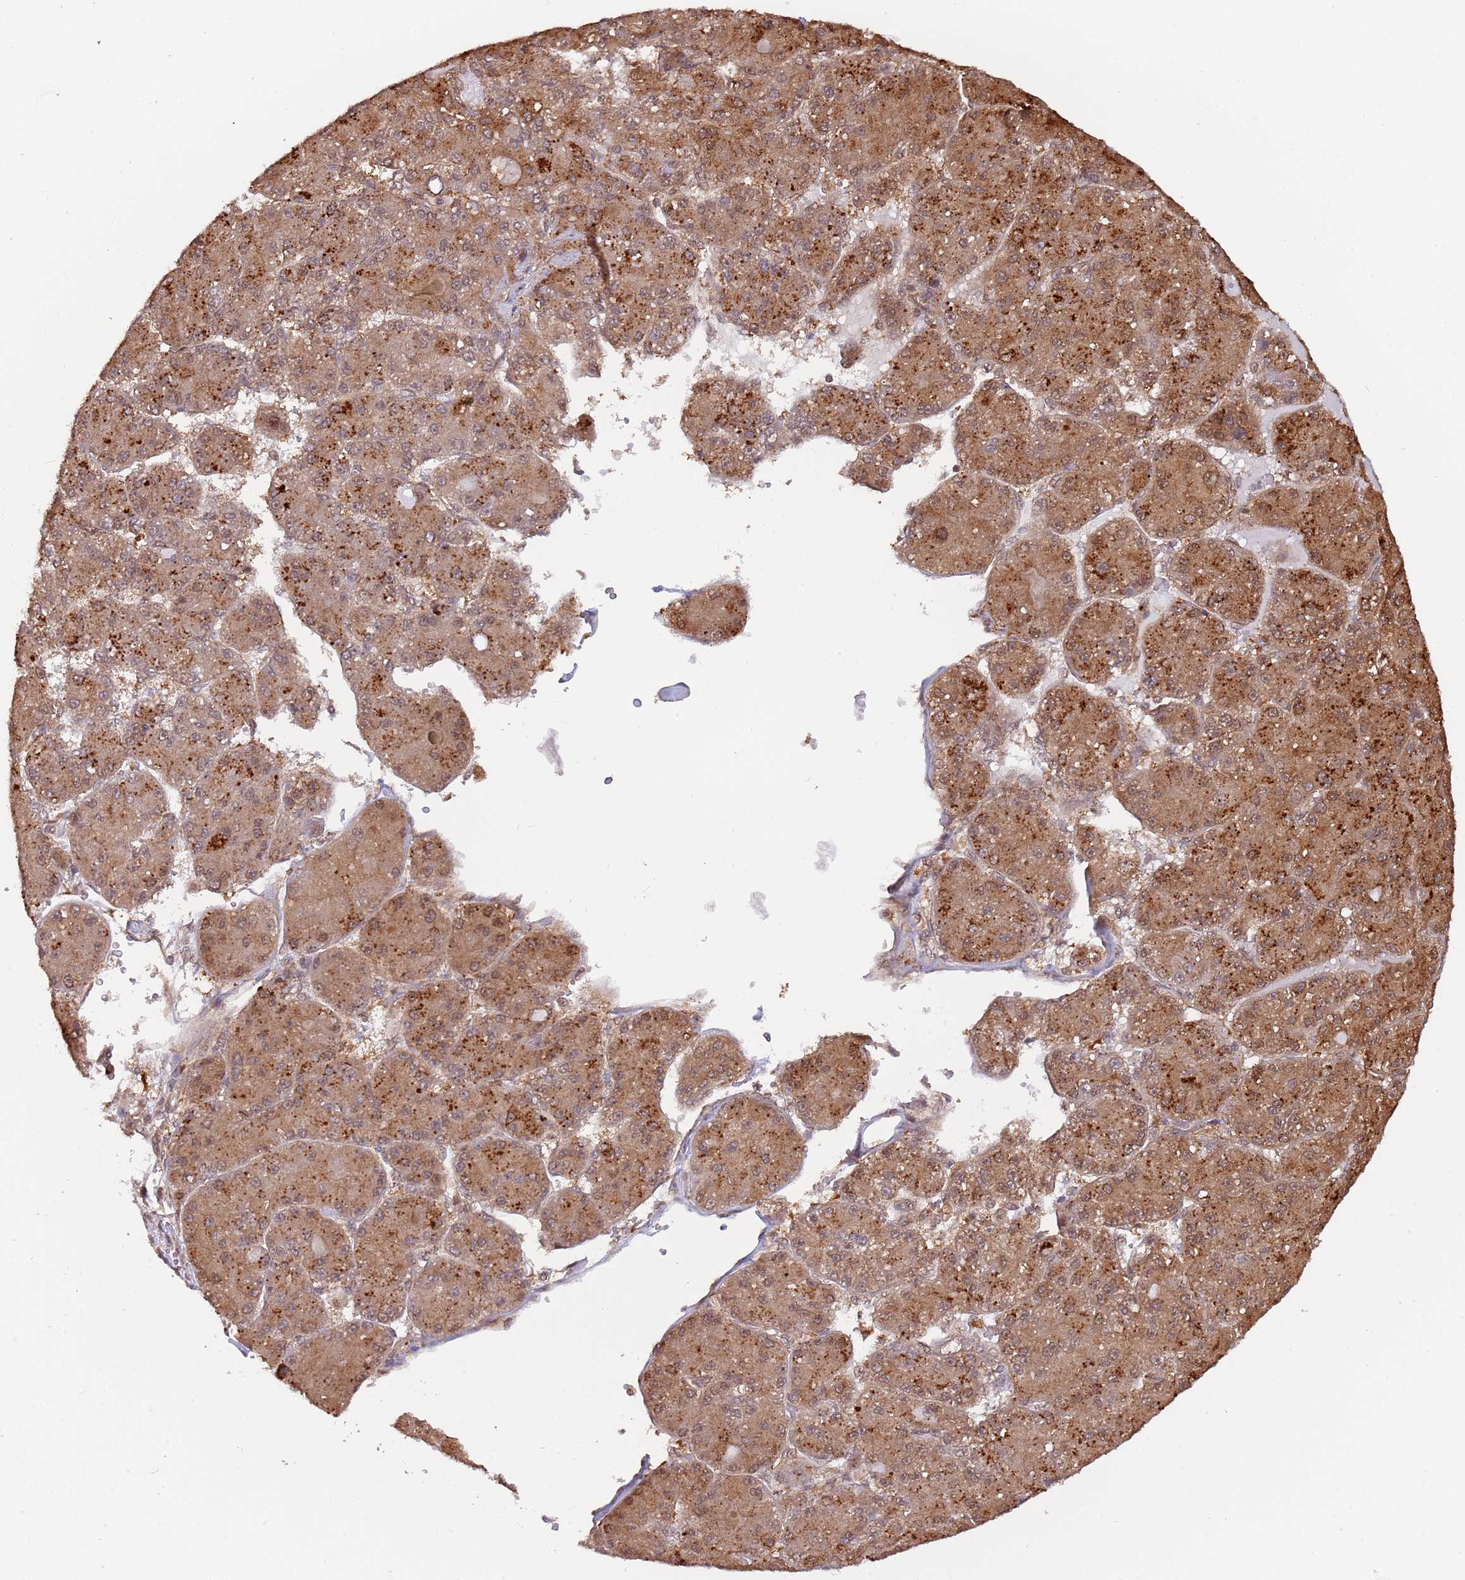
{"staining": {"intensity": "moderate", "quantity": ">75%", "location": "cytoplasmic/membranous"}, "tissue": "liver cancer", "cell_type": "Tumor cells", "image_type": "cancer", "snomed": [{"axis": "morphology", "description": "Carcinoma, Hepatocellular, NOS"}, {"axis": "topography", "description": "Liver"}], "caption": "This histopathology image exhibits liver hepatocellular carcinoma stained with IHC to label a protein in brown. The cytoplasmic/membranous of tumor cells show moderate positivity for the protein. Nuclei are counter-stained blue.", "gene": "PLSCR5", "patient": {"sex": "male", "age": 67}}